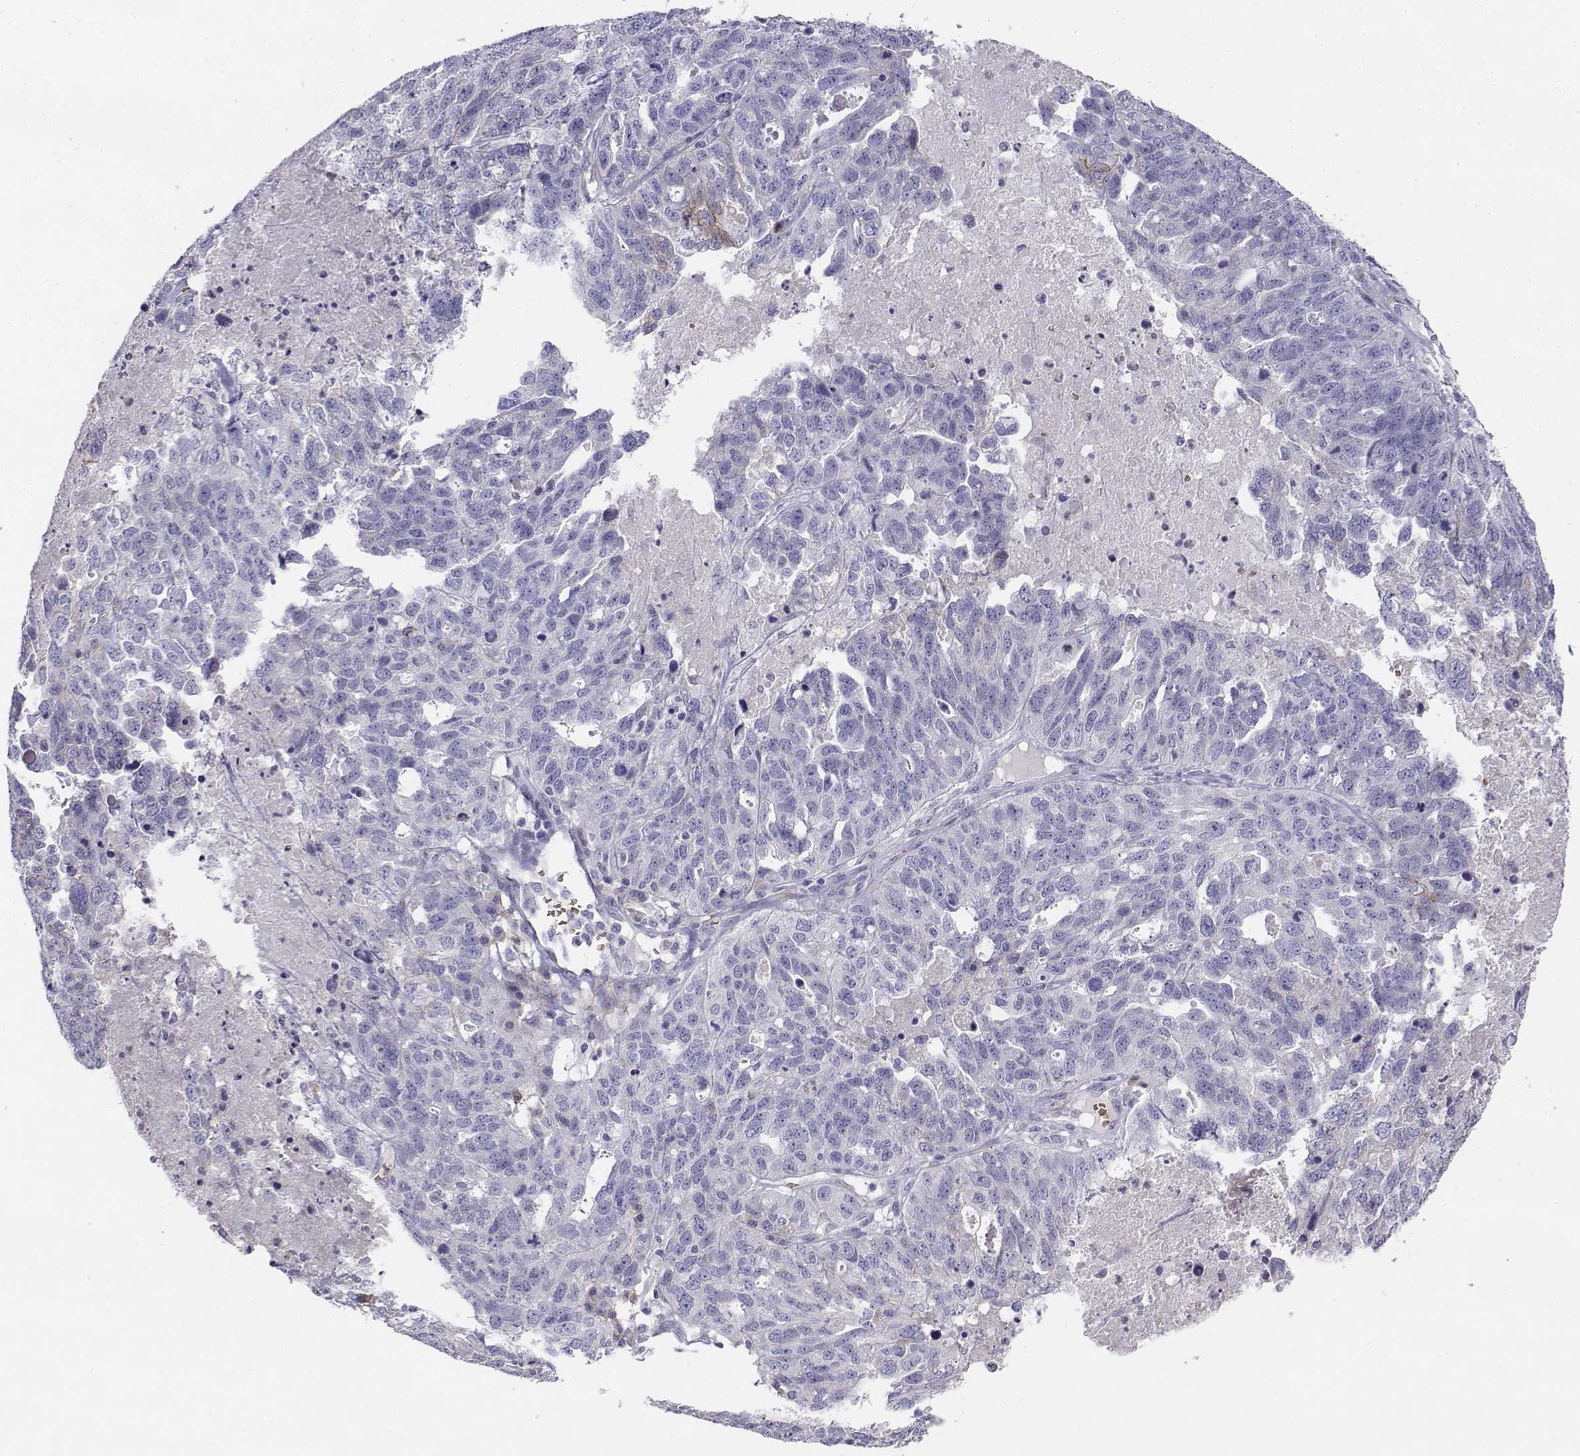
{"staining": {"intensity": "negative", "quantity": "none", "location": "none"}, "tissue": "ovarian cancer", "cell_type": "Tumor cells", "image_type": "cancer", "snomed": [{"axis": "morphology", "description": "Cystadenocarcinoma, serous, NOS"}, {"axis": "topography", "description": "Ovary"}], "caption": "Tumor cells show no significant staining in serous cystadenocarcinoma (ovarian).", "gene": "CADM1", "patient": {"sex": "female", "age": 71}}